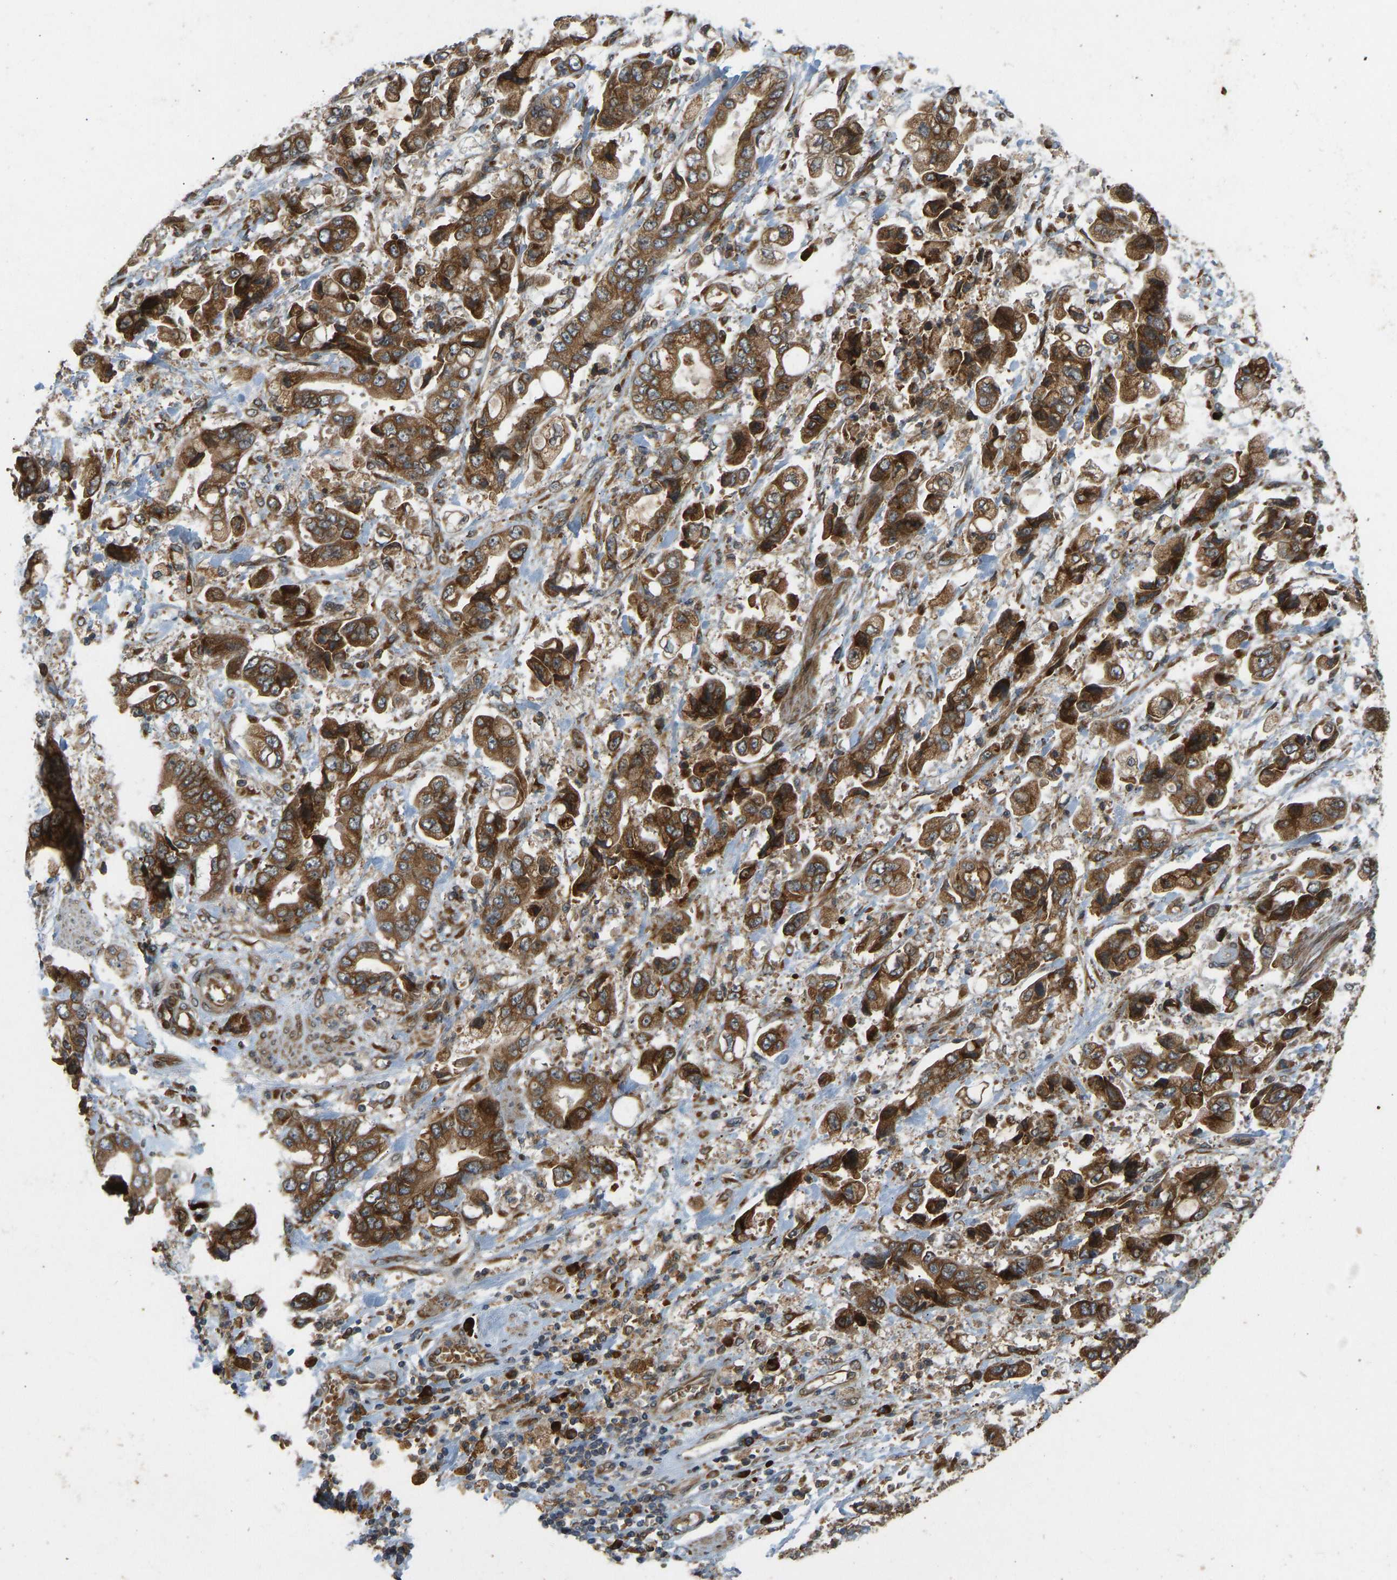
{"staining": {"intensity": "strong", "quantity": ">75%", "location": "cytoplasmic/membranous"}, "tissue": "stomach cancer", "cell_type": "Tumor cells", "image_type": "cancer", "snomed": [{"axis": "morphology", "description": "Normal tissue, NOS"}, {"axis": "morphology", "description": "Adenocarcinoma, NOS"}, {"axis": "topography", "description": "Stomach"}], "caption": "IHC histopathology image of stomach cancer stained for a protein (brown), which demonstrates high levels of strong cytoplasmic/membranous expression in approximately >75% of tumor cells.", "gene": "RPN2", "patient": {"sex": "male", "age": 62}}